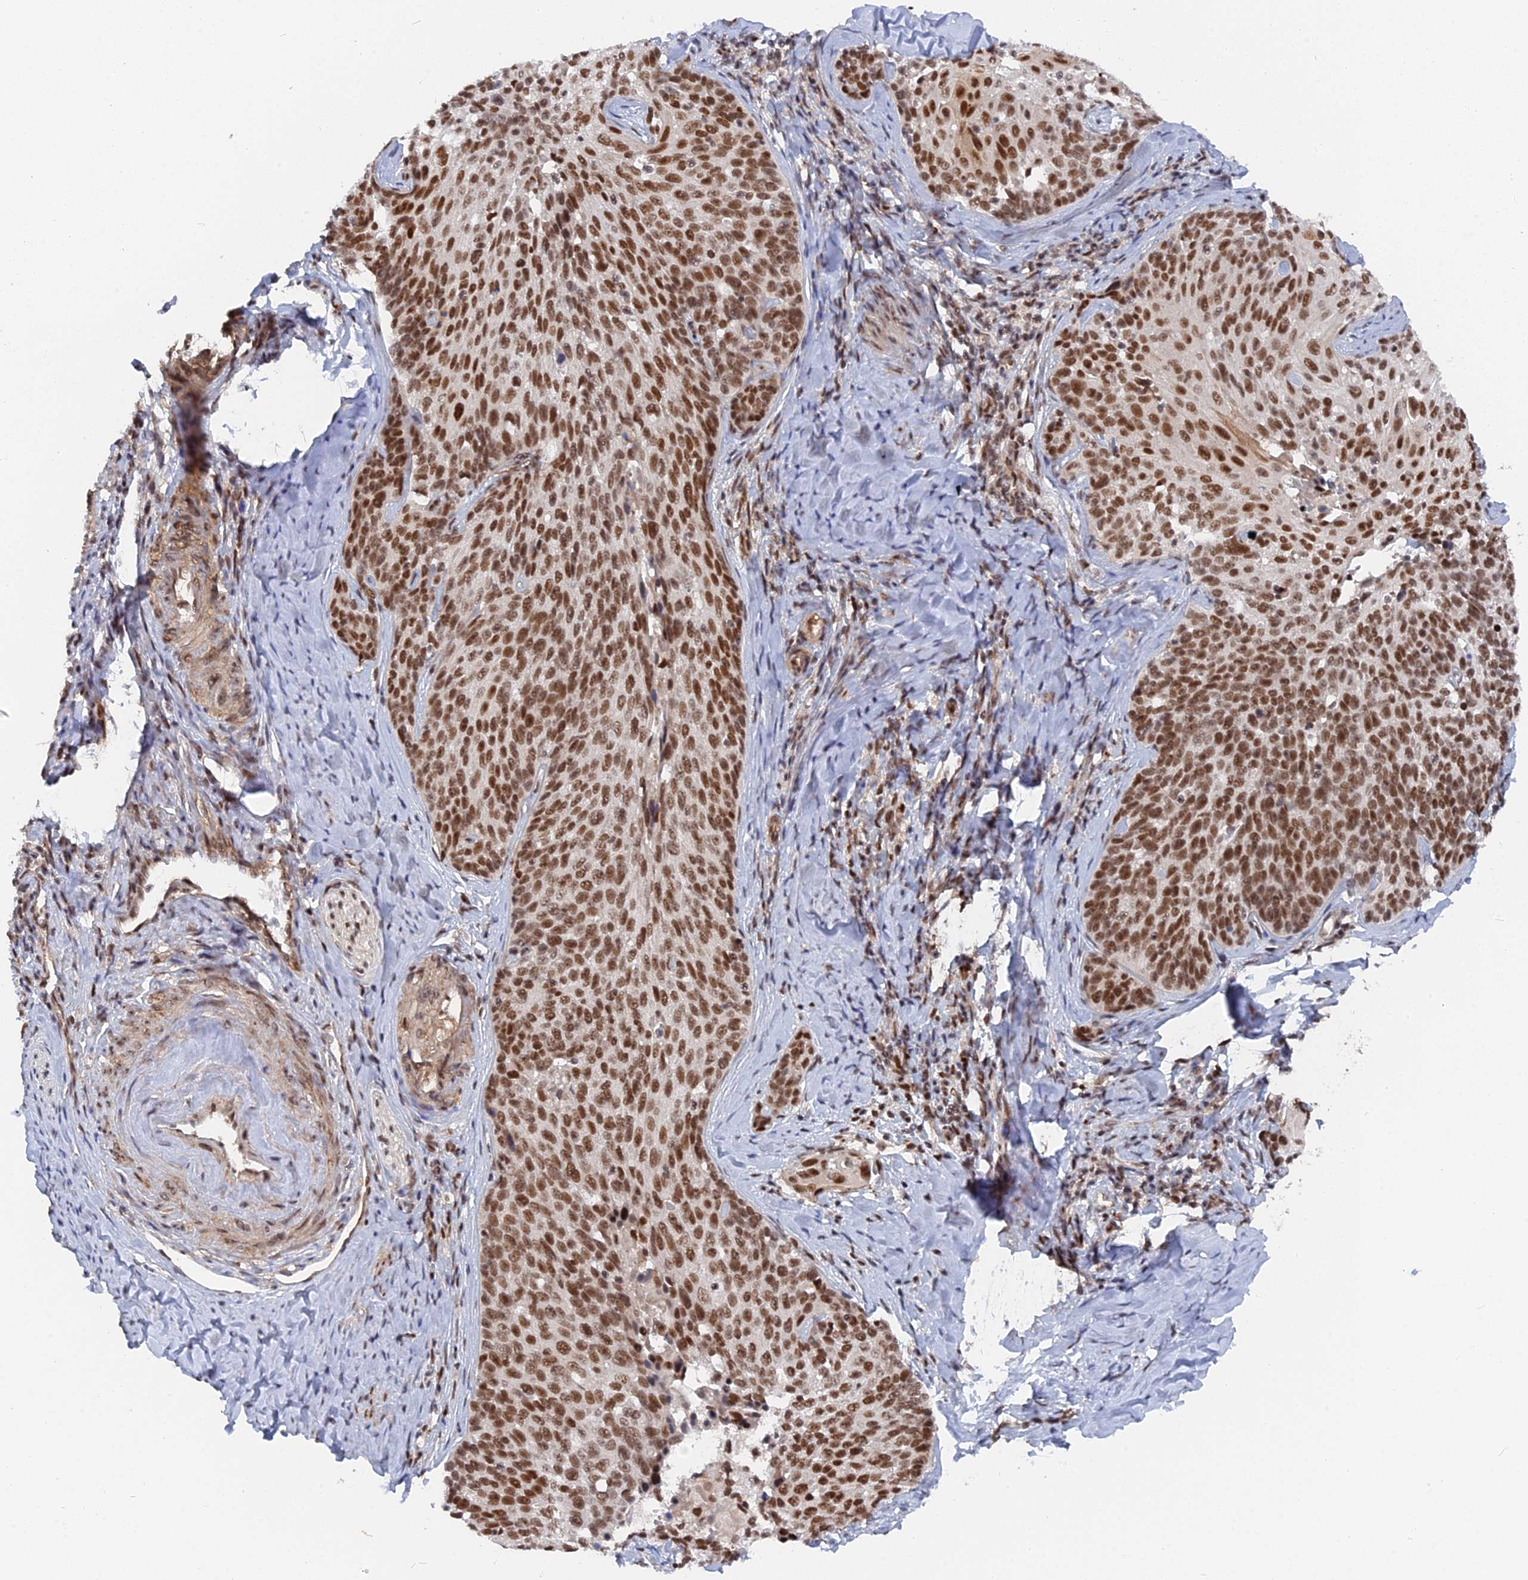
{"staining": {"intensity": "strong", "quantity": ">75%", "location": "nuclear"}, "tissue": "cervical cancer", "cell_type": "Tumor cells", "image_type": "cancer", "snomed": [{"axis": "morphology", "description": "Squamous cell carcinoma, NOS"}, {"axis": "topography", "description": "Cervix"}], "caption": "Approximately >75% of tumor cells in human cervical cancer (squamous cell carcinoma) exhibit strong nuclear protein expression as visualized by brown immunohistochemical staining.", "gene": "CCDC85A", "patient": {"sex": "female", "age": 50}}